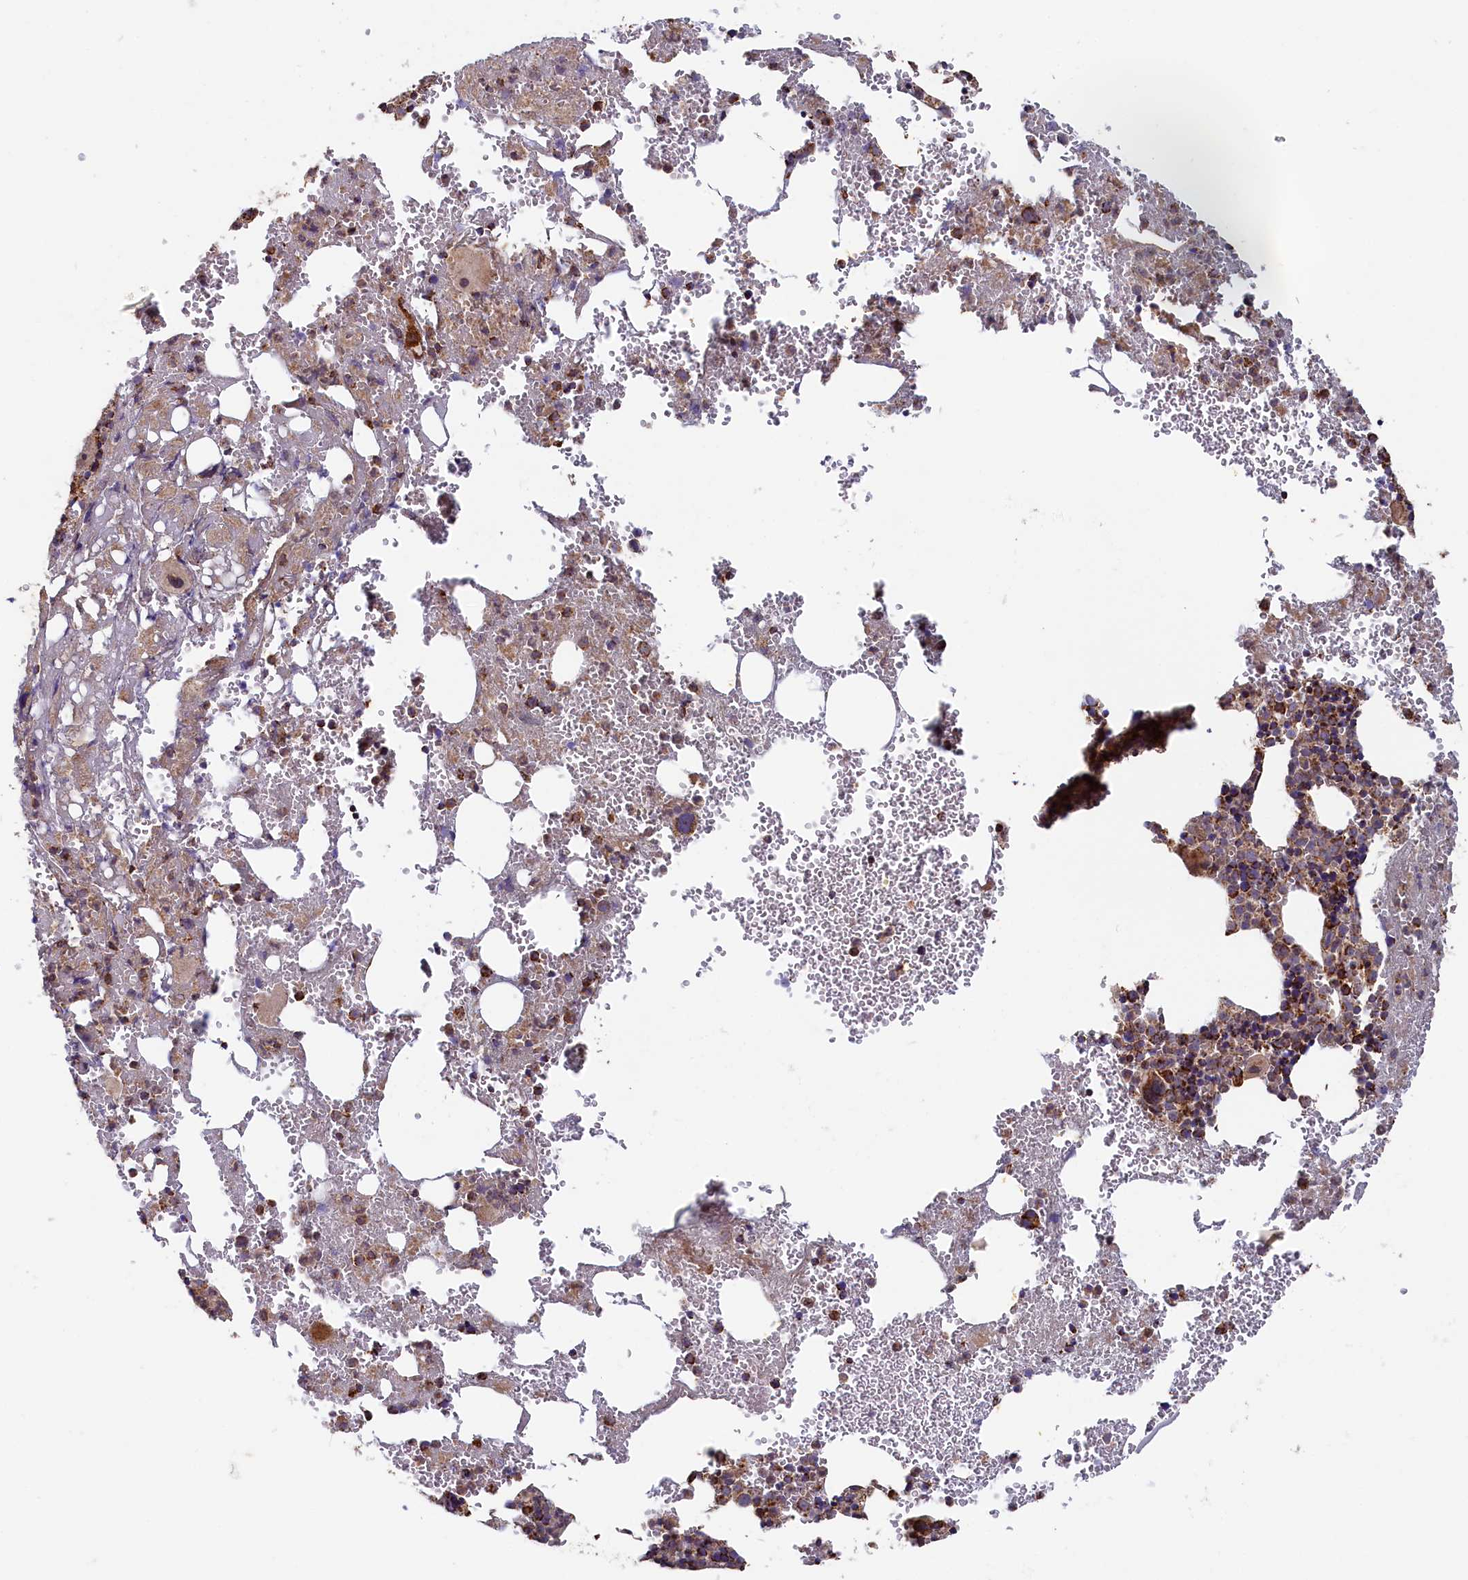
{"staining": {"intensity": "moderate", "quantity": "25%-75%", "location": "cytoplasmic/membranous"}, "tissue": "bone marrow", "cell_type": "Hematopoietic cells", "image_type": "normal", "snomed": [{"axis": "morphology", "description": "Normal tissue, NOS"}, {"axis": "topography", "description": "Bone marrow"}], "caption": "Immunohistochemistry staining of normal bone marrow, which reveals medium levels of moderate cytoplasmic/membranous positivity in approximately 25%-75% of hematopoietic cells indicating moderate cytoplasmic/membranous protein staining. The staining was performed using DAB (brown) for protein detection and nuclei were counterstained in hematoxylin (blue).", "gene": "MACROD1", "patient": {"sex": "male", "age": 61}}